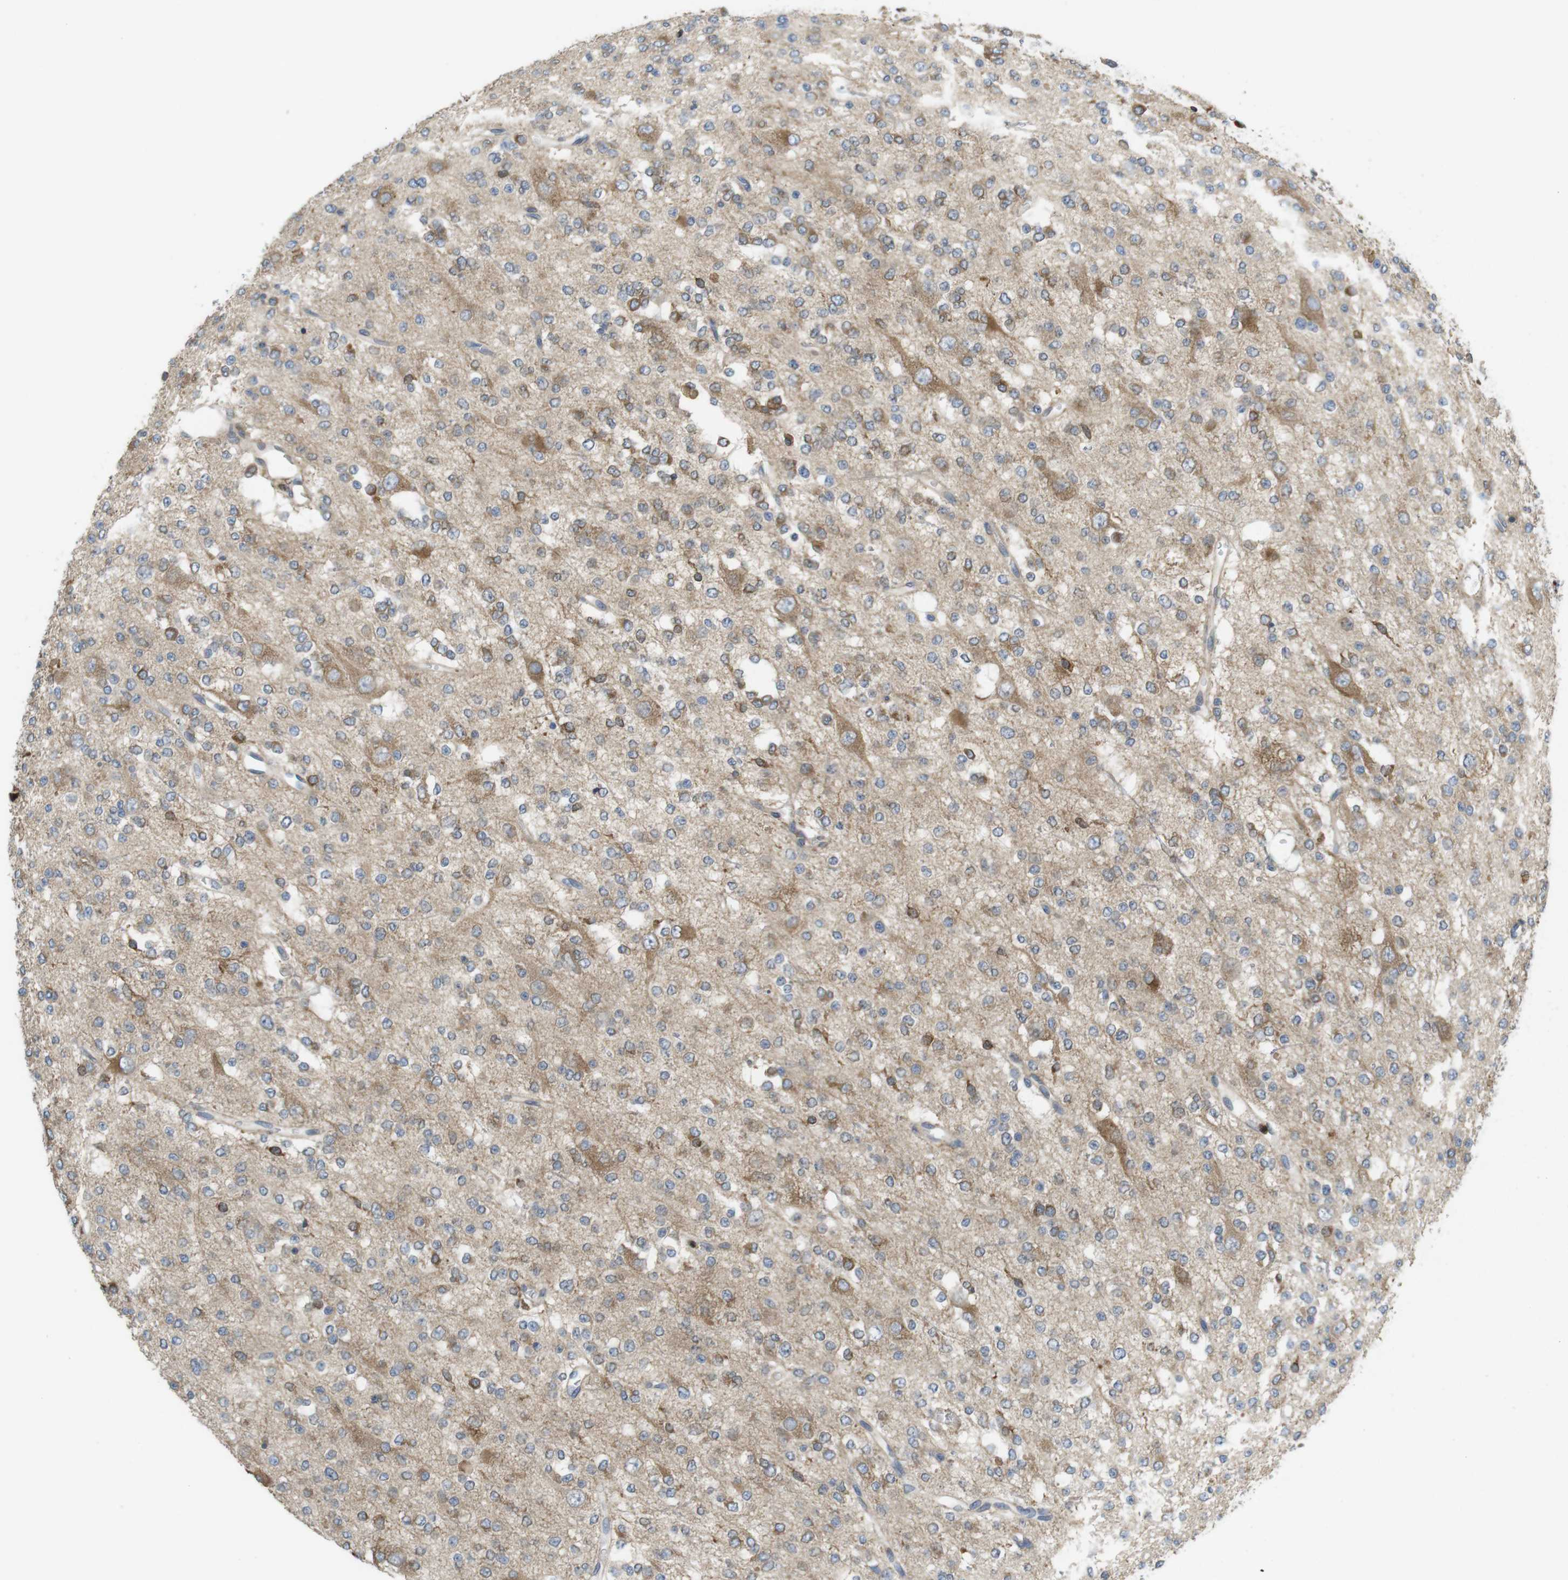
{"staining": {"intensity": "weak", "quantity": "25%-75%", "location": "cytoplasmic/membranous"}, "tissue": "glioma", "cell_type": "Tumor cells", "image_type": "cancer", "snomed": [{"axis": "morphology", "description": "Glioma, malignant, Low grade"}, {"axis": "topography", "description": "Brain"}], "caption": "Immunohistochemistry (IHC) histopathology image of neoplastic tissue: human malignant glioma (low-grade) stained using IHC exhibits low levels of weak protein expression localized specifically in the cytoplasmic/membranous of tumor cells, appearing as a cytoplasmic/membranous brown color.", "gene": "ARL6IP5", "patient": {"sex": "male", "age": 38}}